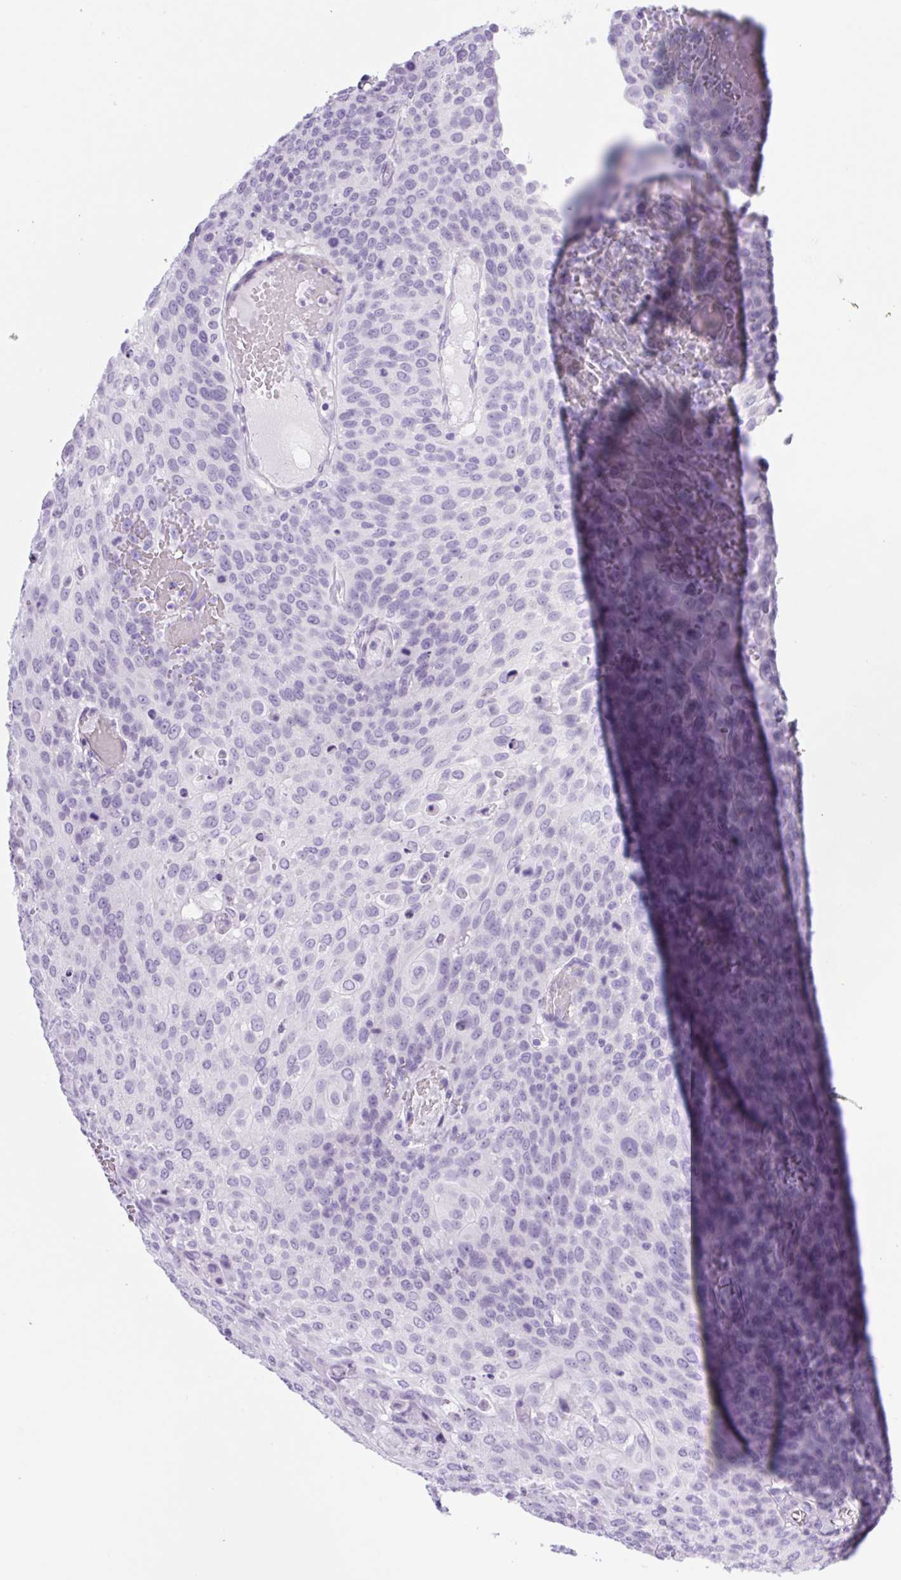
{"staining": {"intensity": "negative", "quantity": "none", "location": "none"}, "tissue": "cervical cancer", "cell_type": "Tumor cells", "image_type": "cancer", "snomed": [{"axis": "morphology", "description": "Squamous cell carcinoma, NOS"}, {"axis": "topography", "description": "Cervix"}], "caption": "Tumor cells are negative for brown protein staining in cervical cancer. (DAB immunohistochemistry (IHC) with hematoxylin counter stain).", "gene": "SPACA5B", "patient": {"sex": "female", "age": 65}}